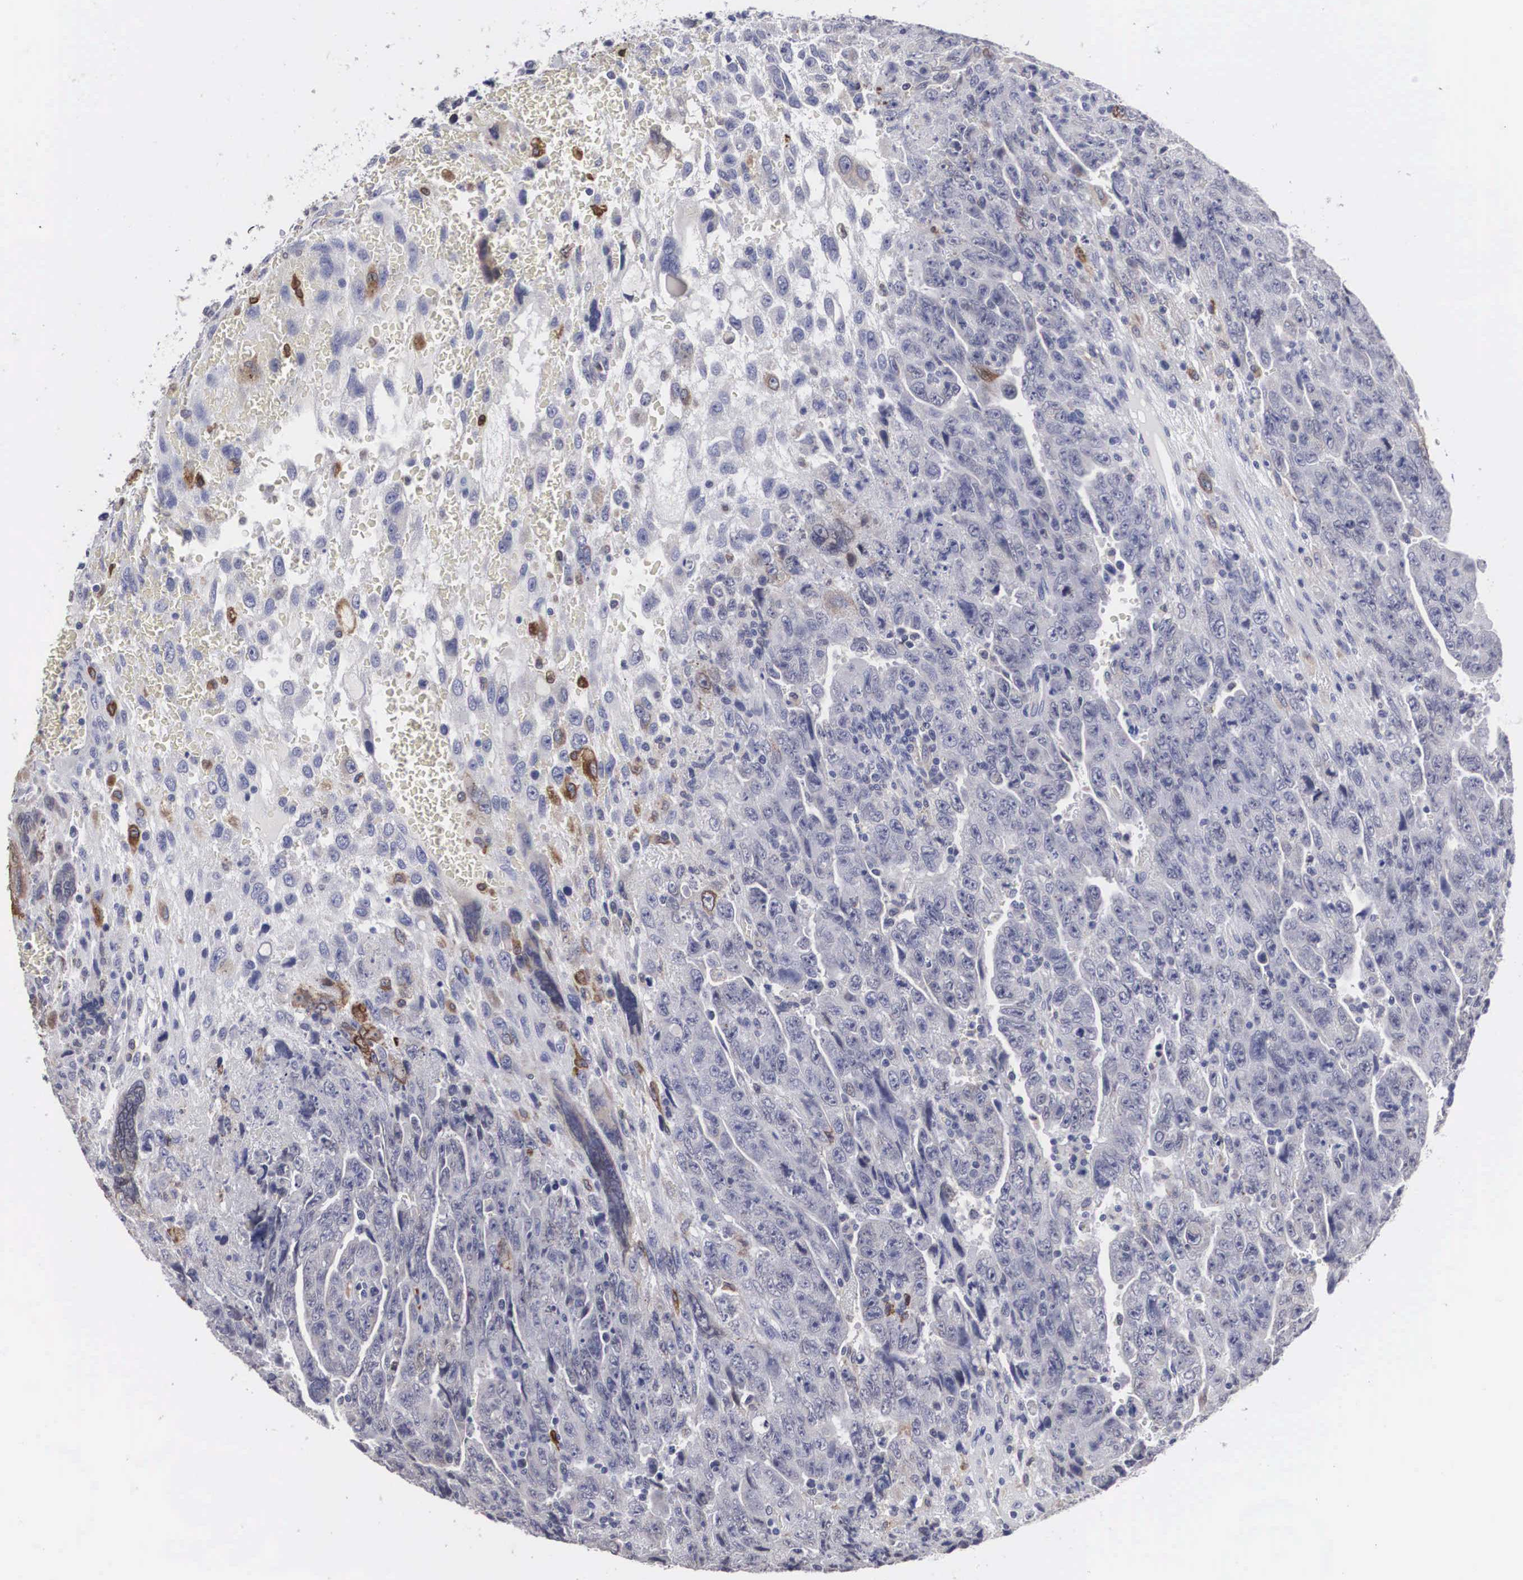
{"staining": {"intensity": "weak", "quantity": "<25%", "location": "cytoplasmic/membranous"}, "tissue": "testis cancer", "cell_type": "Tumor cells", "image_type": "cancer", "snomed": [{"axis": "morphology", "description": "Carcinoma, Embryonal, NOS"}, {"axis": "topography", "description": "Testis"}], "caption": "Tumor cells show no significant protein staining in testis cancer (embryonal carcinoma).", "gene": "HMOX1", "patient": {"sex": "male", "age": 28}}